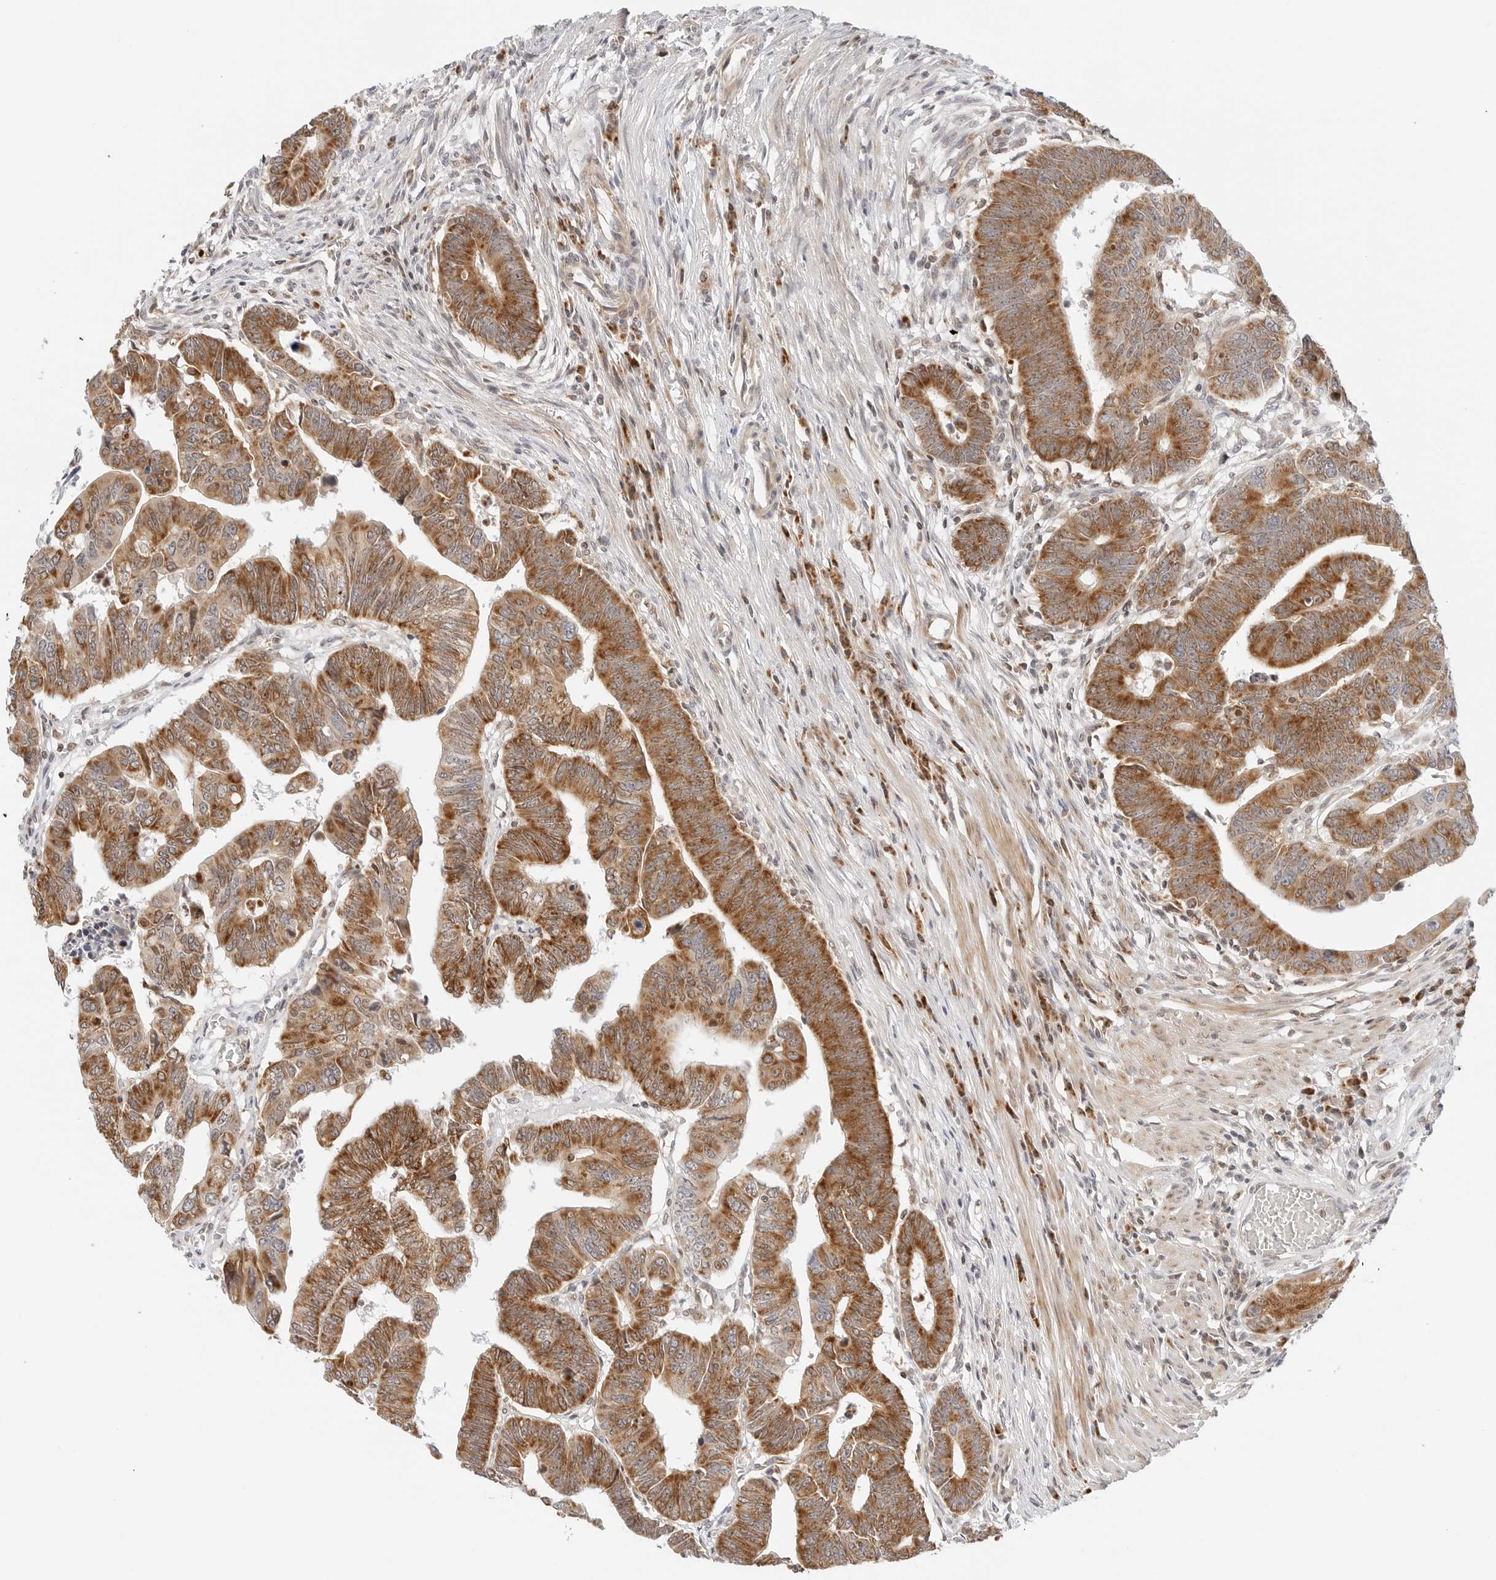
{"staining": {"intensity": "moderate", "quantity": ">75%", "location": "cytoplasmic/membranous"}, "tissue": "colorectal cancer", "cell_type": "Tumor cells", "image_type": "cancer", "snomed": [{"axis": "morphology", "description": "Adenocarcinoma, NOS"}, {"axis": "topography", "description": "Rectum"}], "caption": "Human adenocarcinoma (colorectal) stained with a brown dye exhibits moderate cytoplasmic/membranous positive staining in about >75% of tumor cells.", "gene": "DYRK4", "patient": {"sex": "female", "age": 65}}